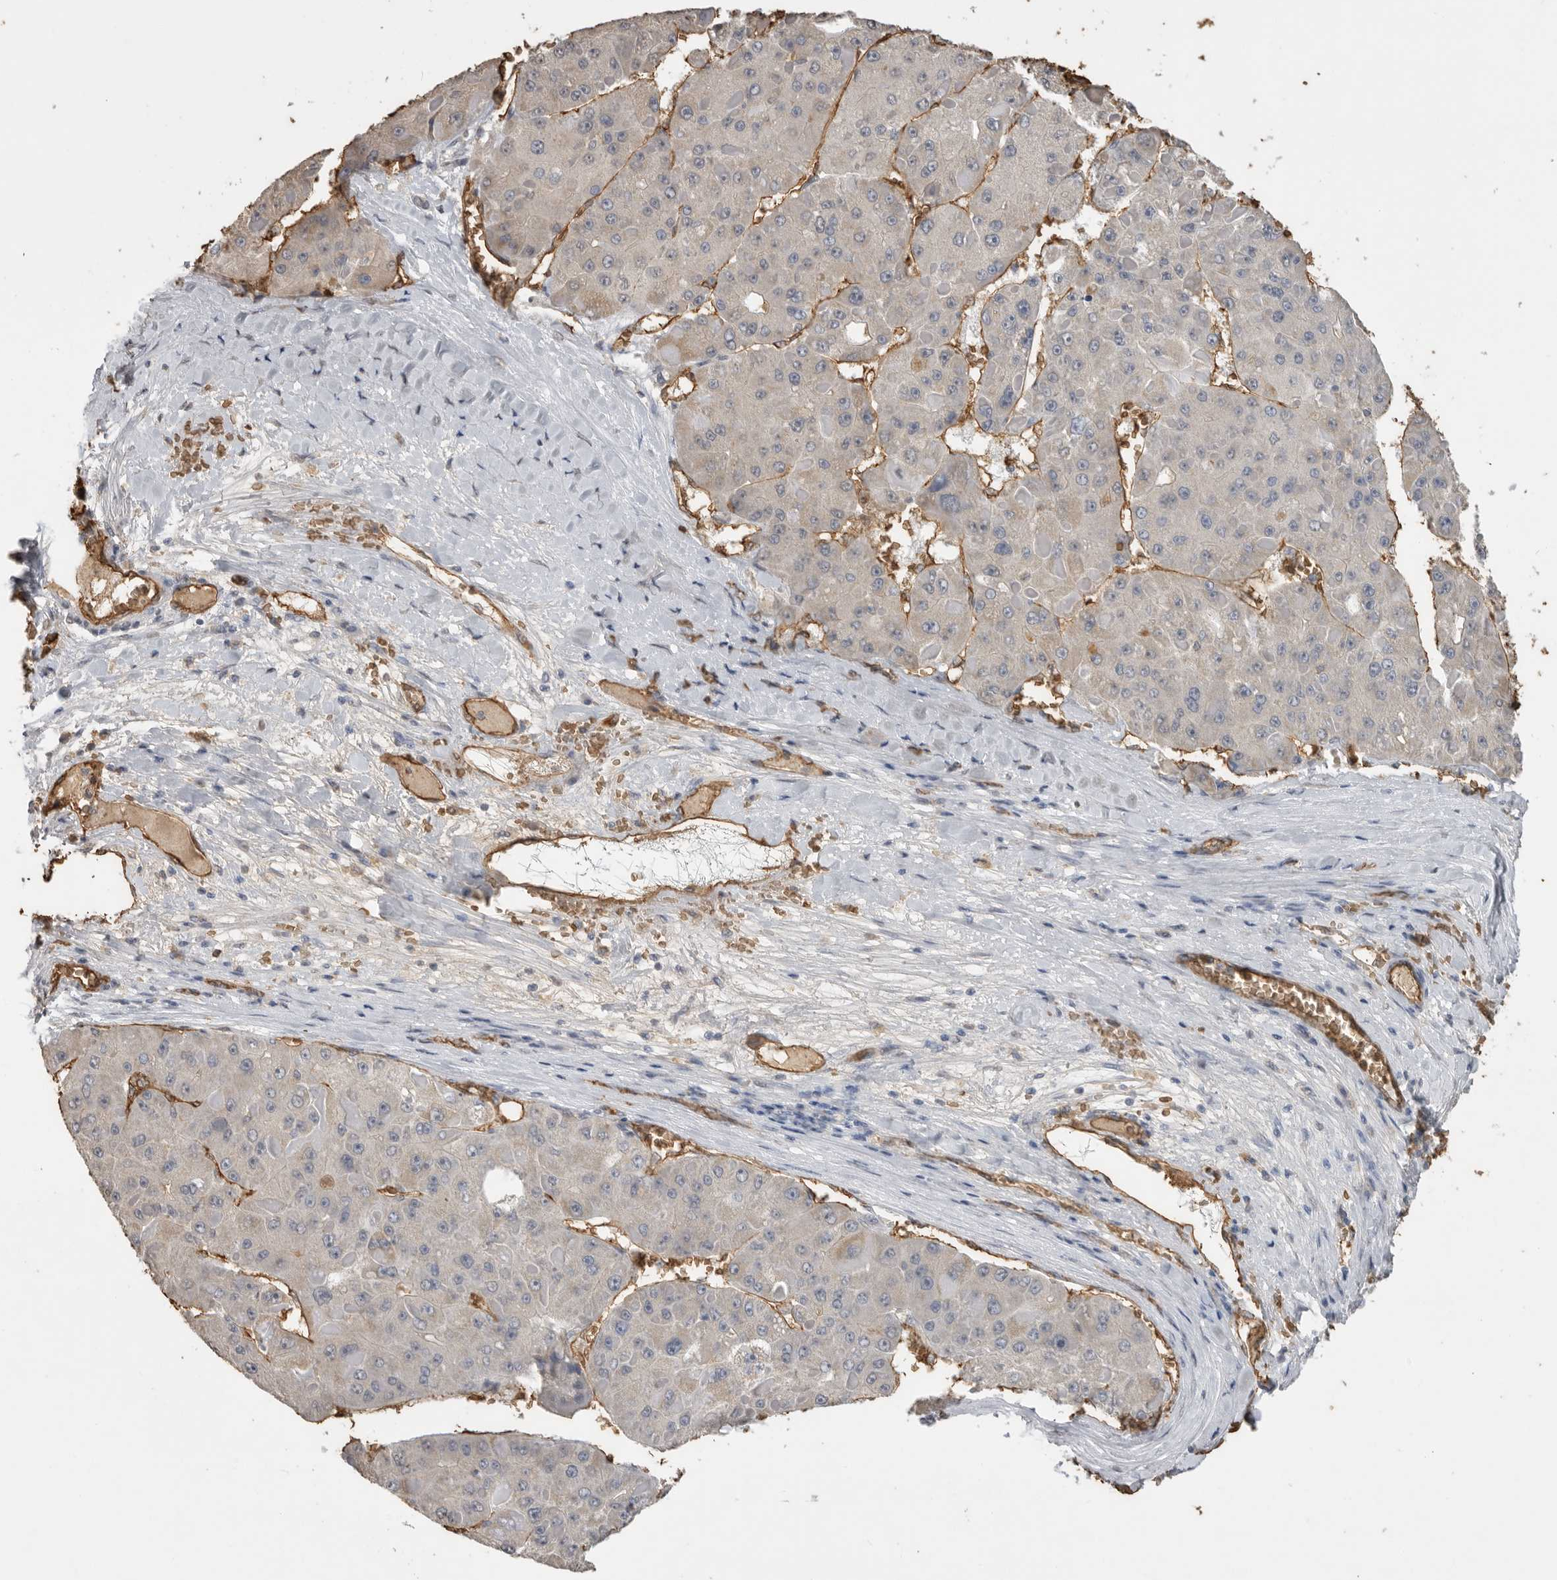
{"staining": {"intensity": "negative", "quantity": "none", "location": "none"}, "tissue": "liver cancer", "cell_type": "Tumor cells", "image_type": "cancer", "snomed": [{"axis": "morphology", "description": "Carcinoma, Hepatocellular, NOS"}, {"axis": "topography", "description": "Liver"}], "caption": "Photomicrograph shows no protein expression in tumor cells of liver cancer (hepatocellular carcinoma) tissue.", "gene": "IL27", "patient": {"sex": "female", "age": 73}}